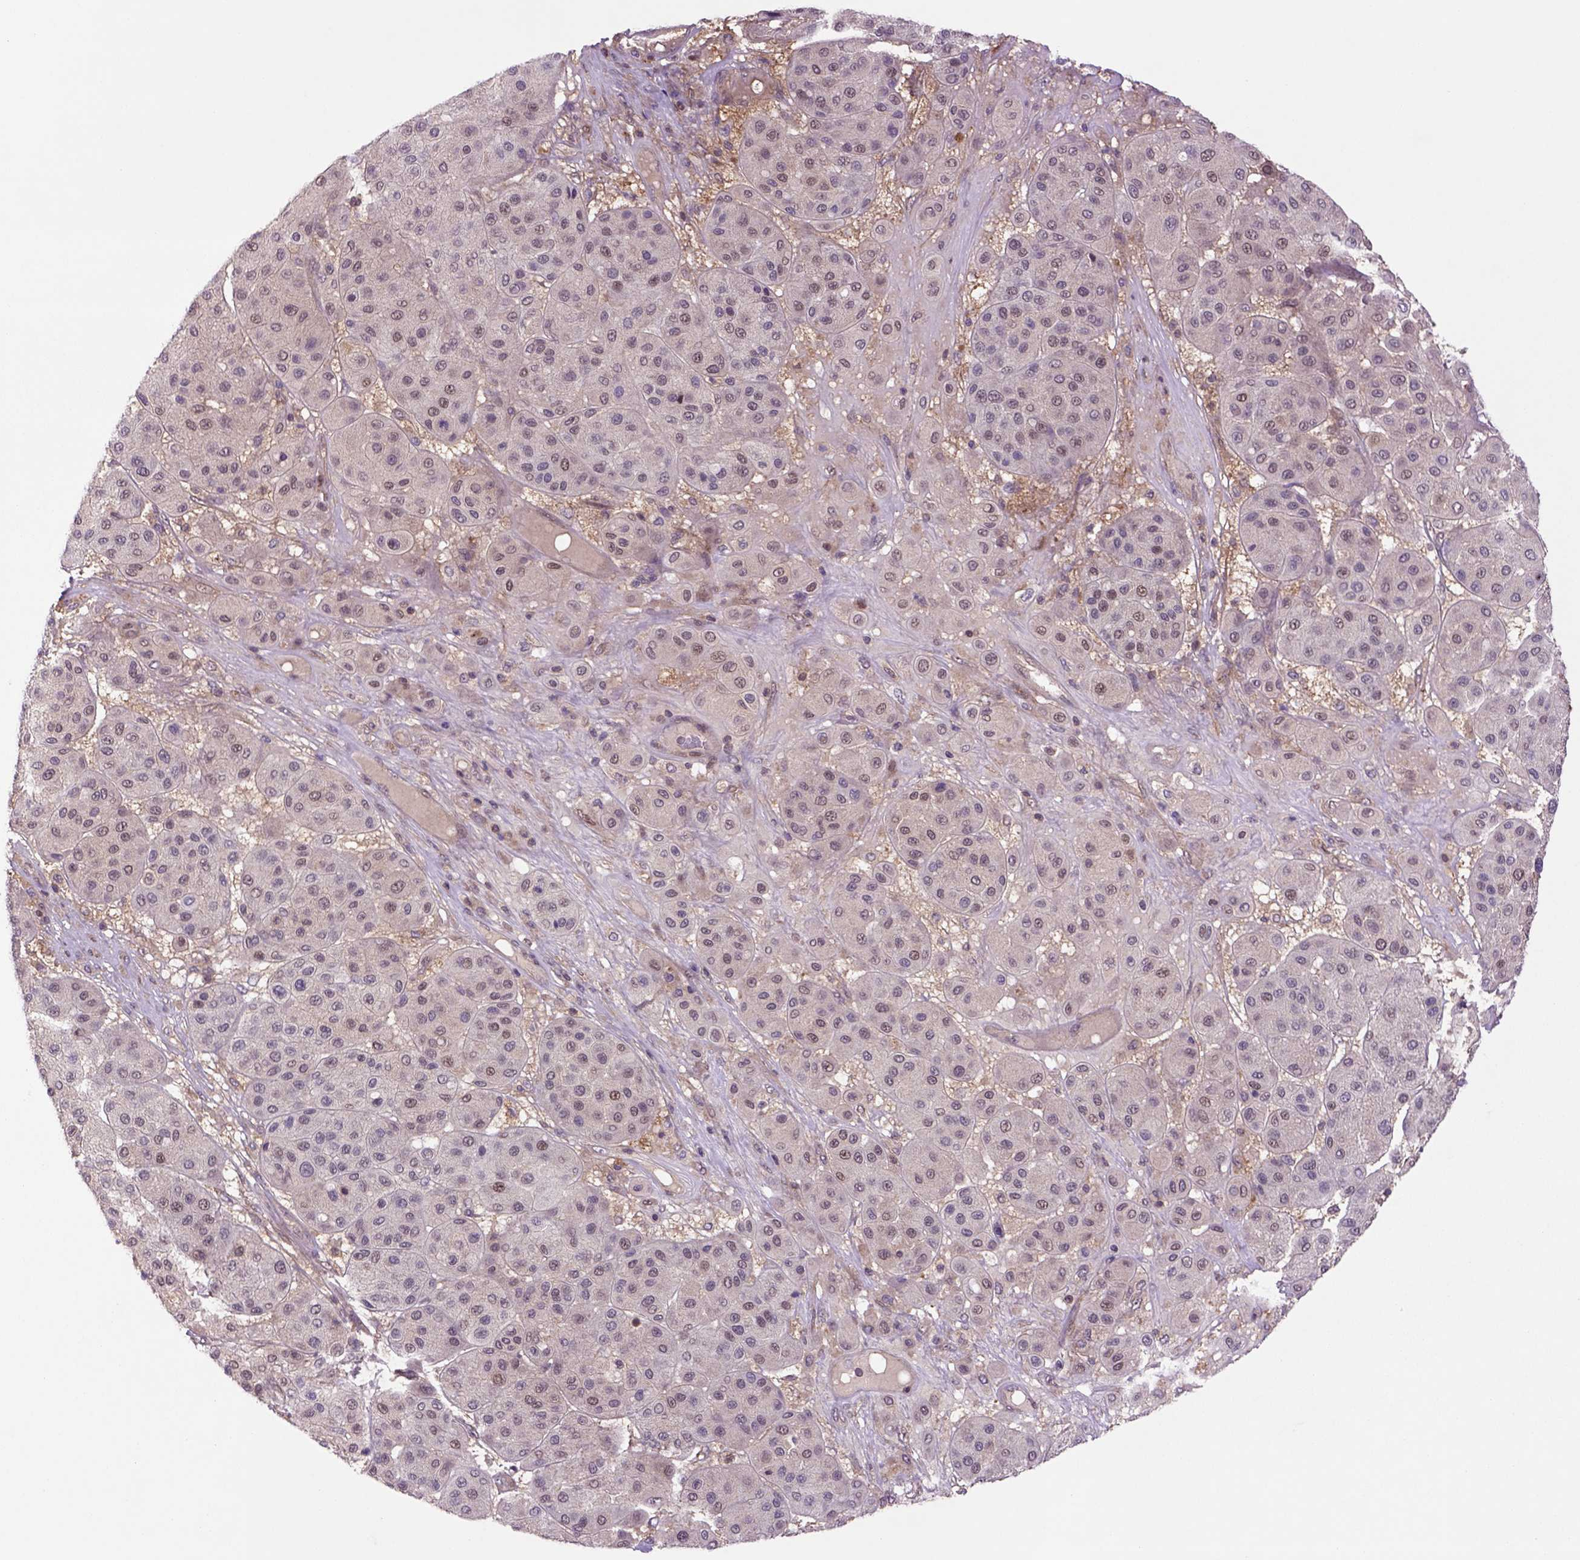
{"staining": {"intensity": "weak", "quantity": "25%-75%", "location": "nuclear"}, "tissue": "melanoma", "cell_type": "Tumor cells", "image_type": "cancer", "snomed": [{"axis": "morphology", "description": "Malignant melanoma, Metastatic site"}, {"axis": "topography", "description": "Smooth muscle"}], "caption": "Protein expression analysis of malignant melanoma (metastatic site) displays weak nuclear staining in approximately 25%-75% of tumor cells.", "gene": "HSPBP1", "patient": {"sex": "male", "age": 41}}